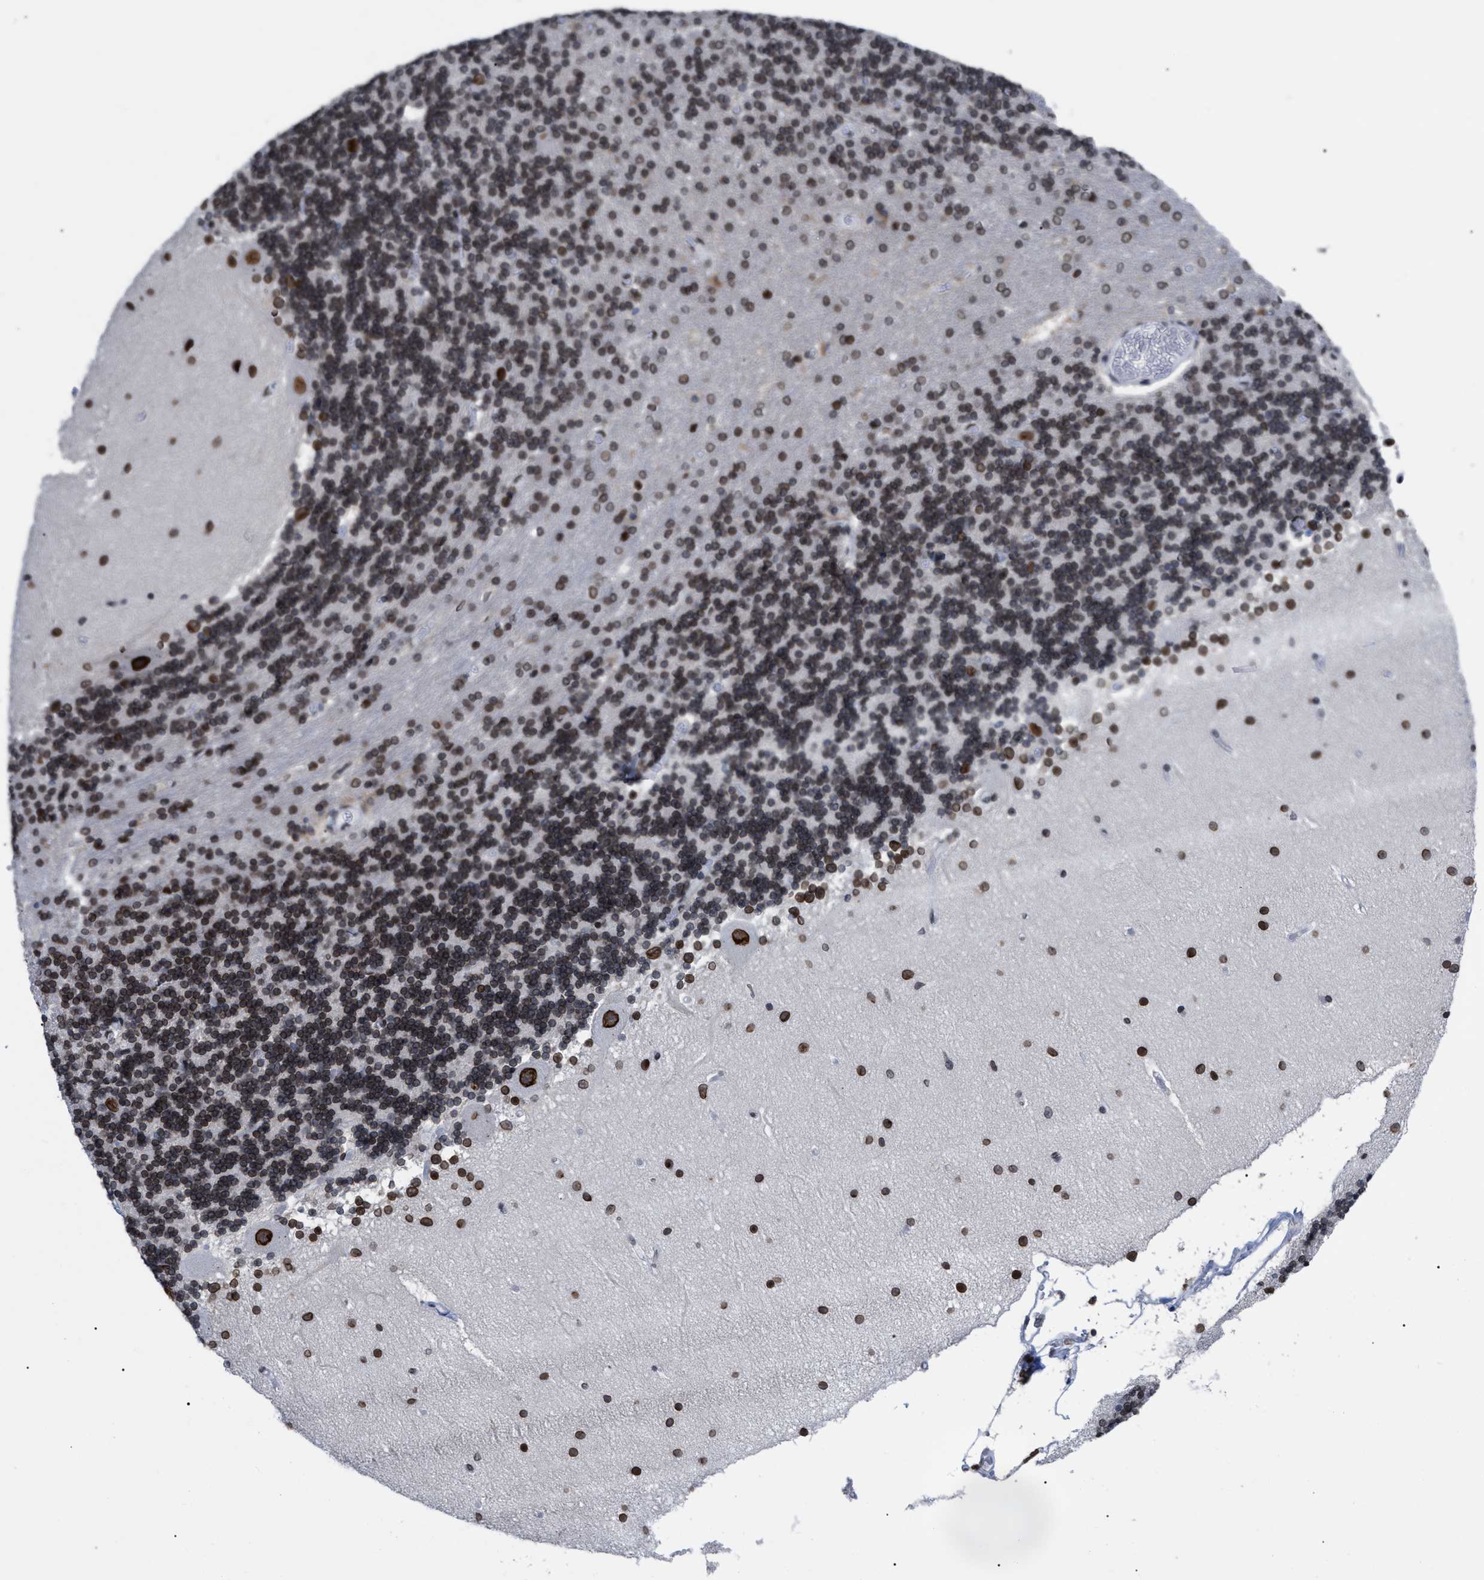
{"staining": {"intensity": "moderate", "quantity": ">75%", "location": "cytoplasmic/membranous,nuclear"}, "tissue": "cerebellum", "cell_type": "Cells in granular layer", "image_type": "normal", "snomed": [{"axis": "morphology", "description": "Normal tissue, NOS"}, {"axis": "topography", "description": "Cerebellum"}], "caption": "About >75% of cells in granular layer in normal human cerebellum display moderate cytoplasmic/membranous,nuclear protein staining as visualized by brown immunohistochemical staining.", "gene": "TPR", "patient": {"sex": "female", "age": 54}}